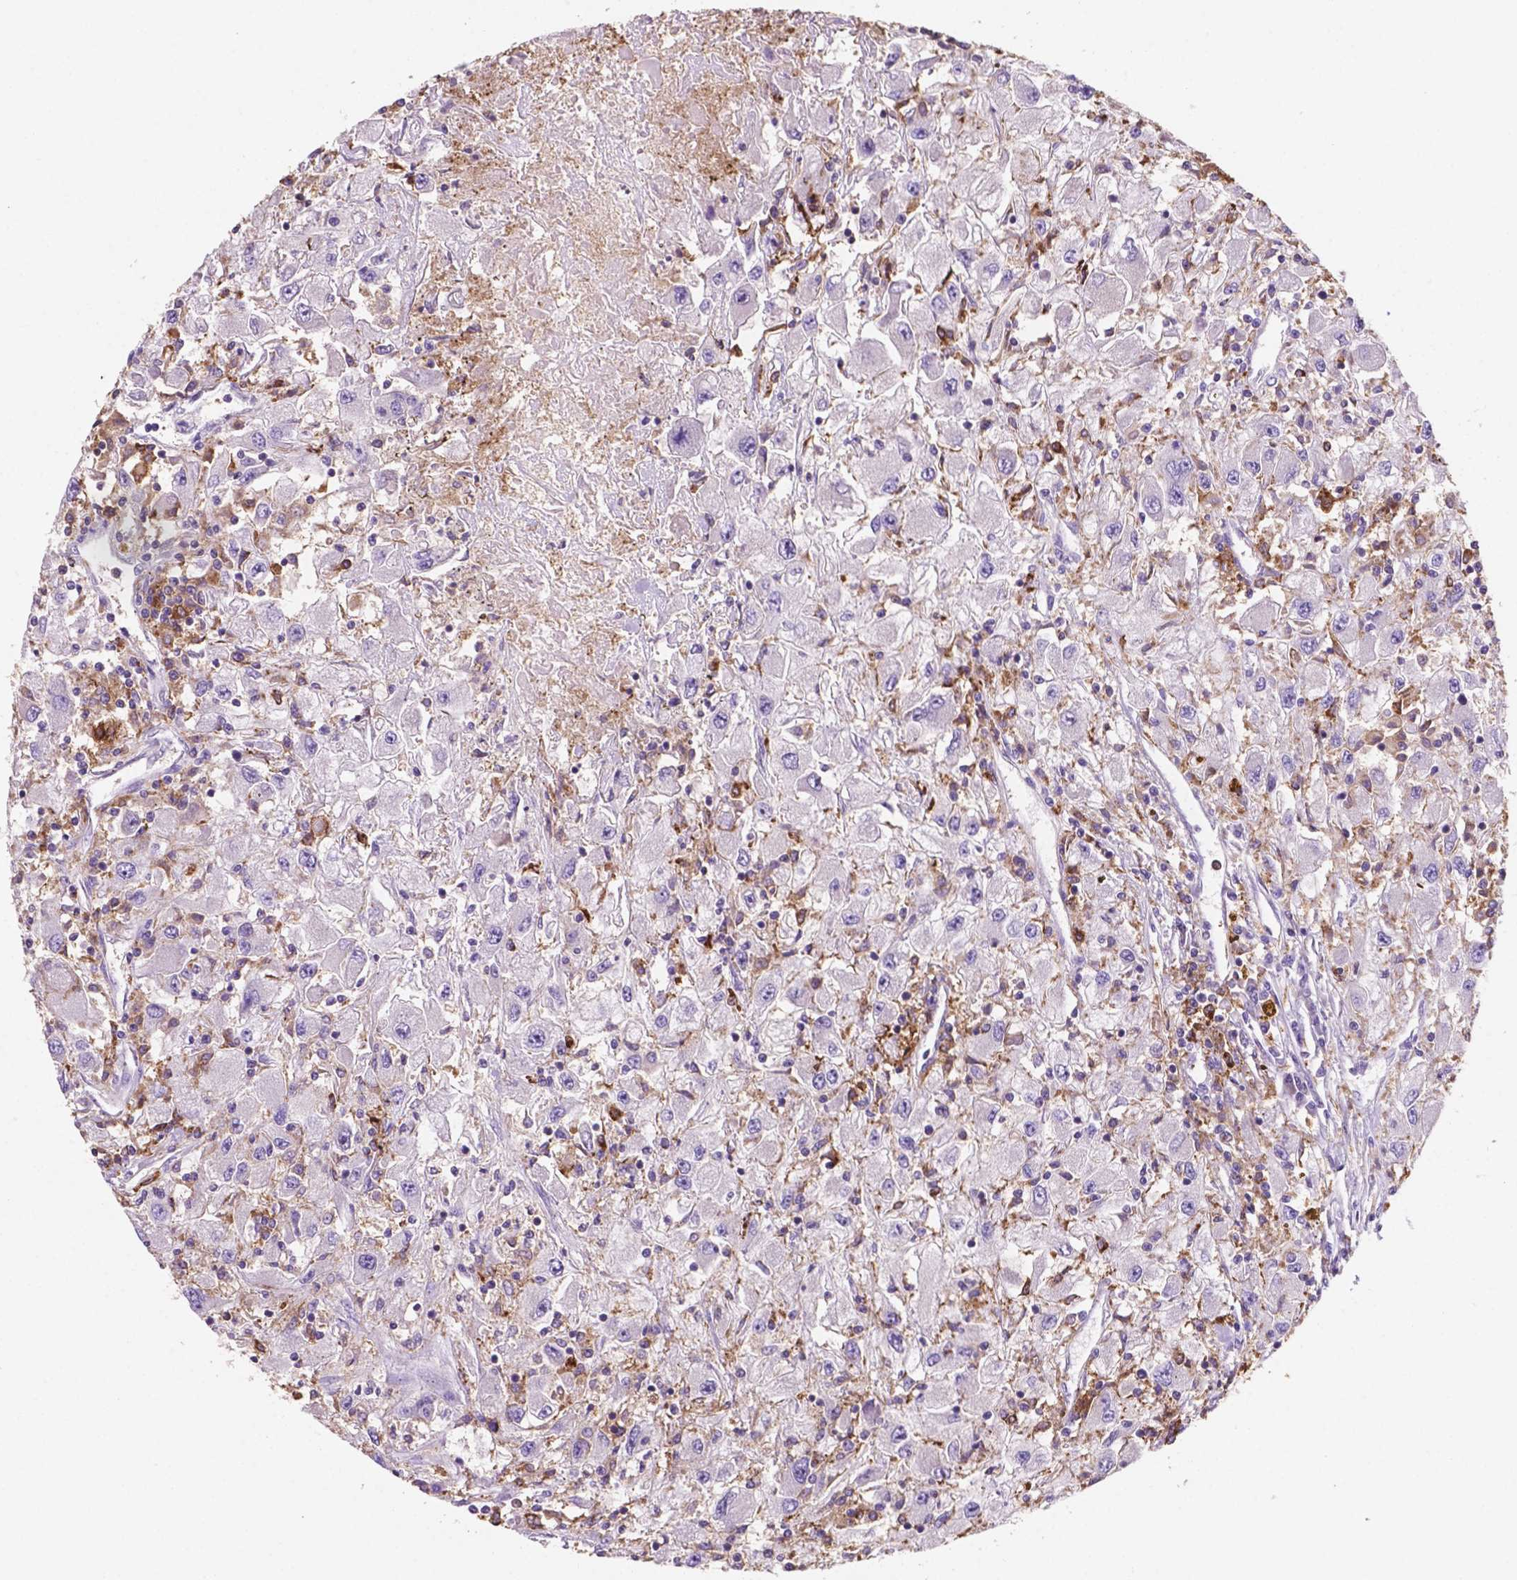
{"staining": {"intensity": "negative", "quantity": "none", "location": "none"}, "tissue": "renal cancer", "cell_type": "Tumor cells", "image_type": "cancer", "snomed": [{"axis": "morphology", "description": "Adenocarcinoma, NOS"}, {"axis": "topography", "description": "Kidney"}], "caption": "Immunohistochemistry (IHC) histopathology image of human adenocarcinoma (renal) stained for a protein (brown), which exhibits no expression in tumor cells.", "gene": "MKRN2OS", "patient": {"sex": "female", "age": 67}}